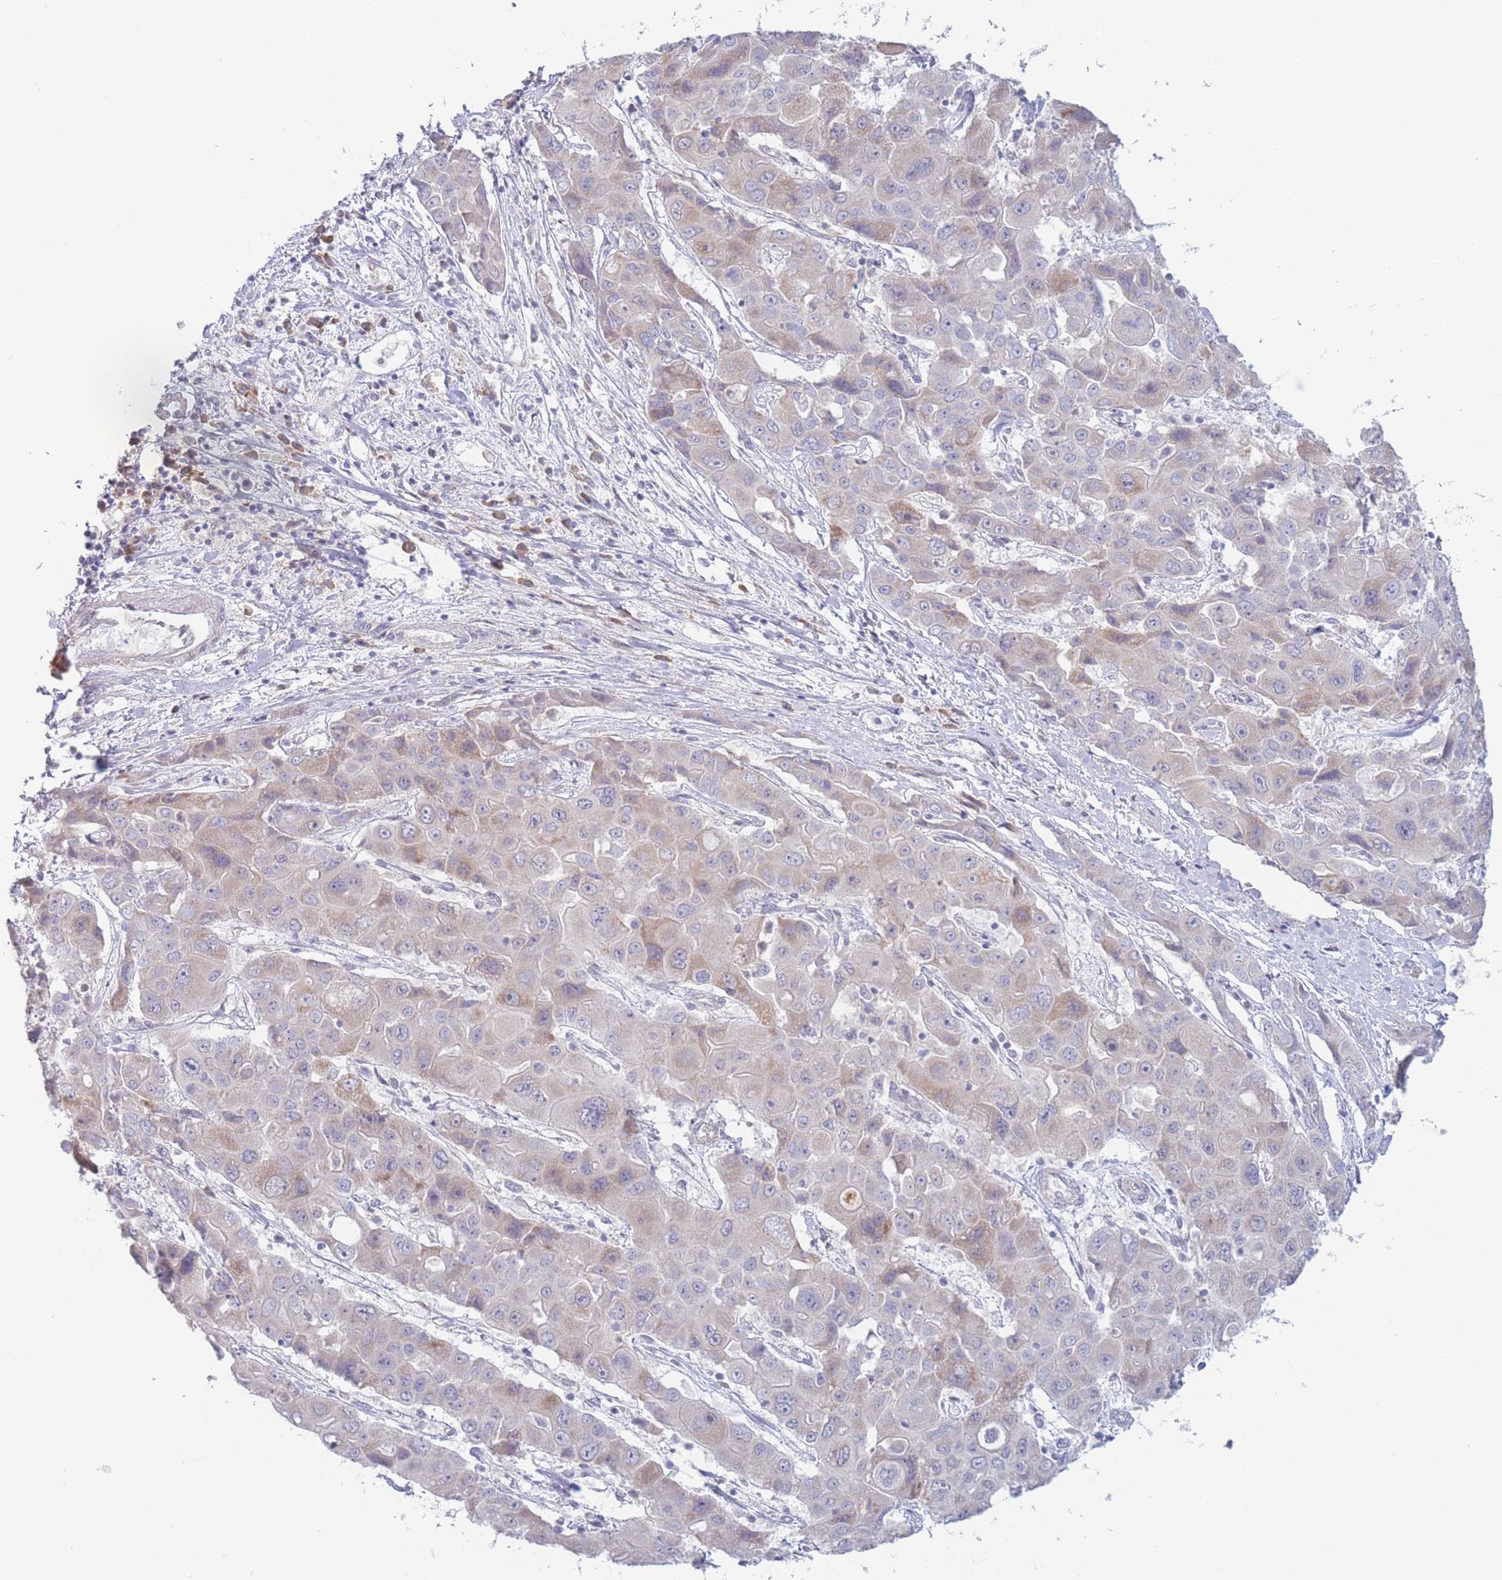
{"staining": {"intensity": "weak", "quantity": "<25%", "location": "cytoplasmic/membranous"}, "tissue": "liver cancer", "cell_type": "Tumor cells", "image_type": "cancer", "snomed": [{"axis": "morphology", "description": "Cholangiocarcinoma"}, {"axis": "topography", "description": "Liver"}], "caption": "Liver cancer (cholangiocarcinoma) was stained to show a protein in brown. There is no significant staining in tumor cells. (DAB immunohistochemistry (IHC) visualized using brightfield microscopy, high magnification).", "gene": "FAM227B", "patient": {"sex": "male", "age": 67}}